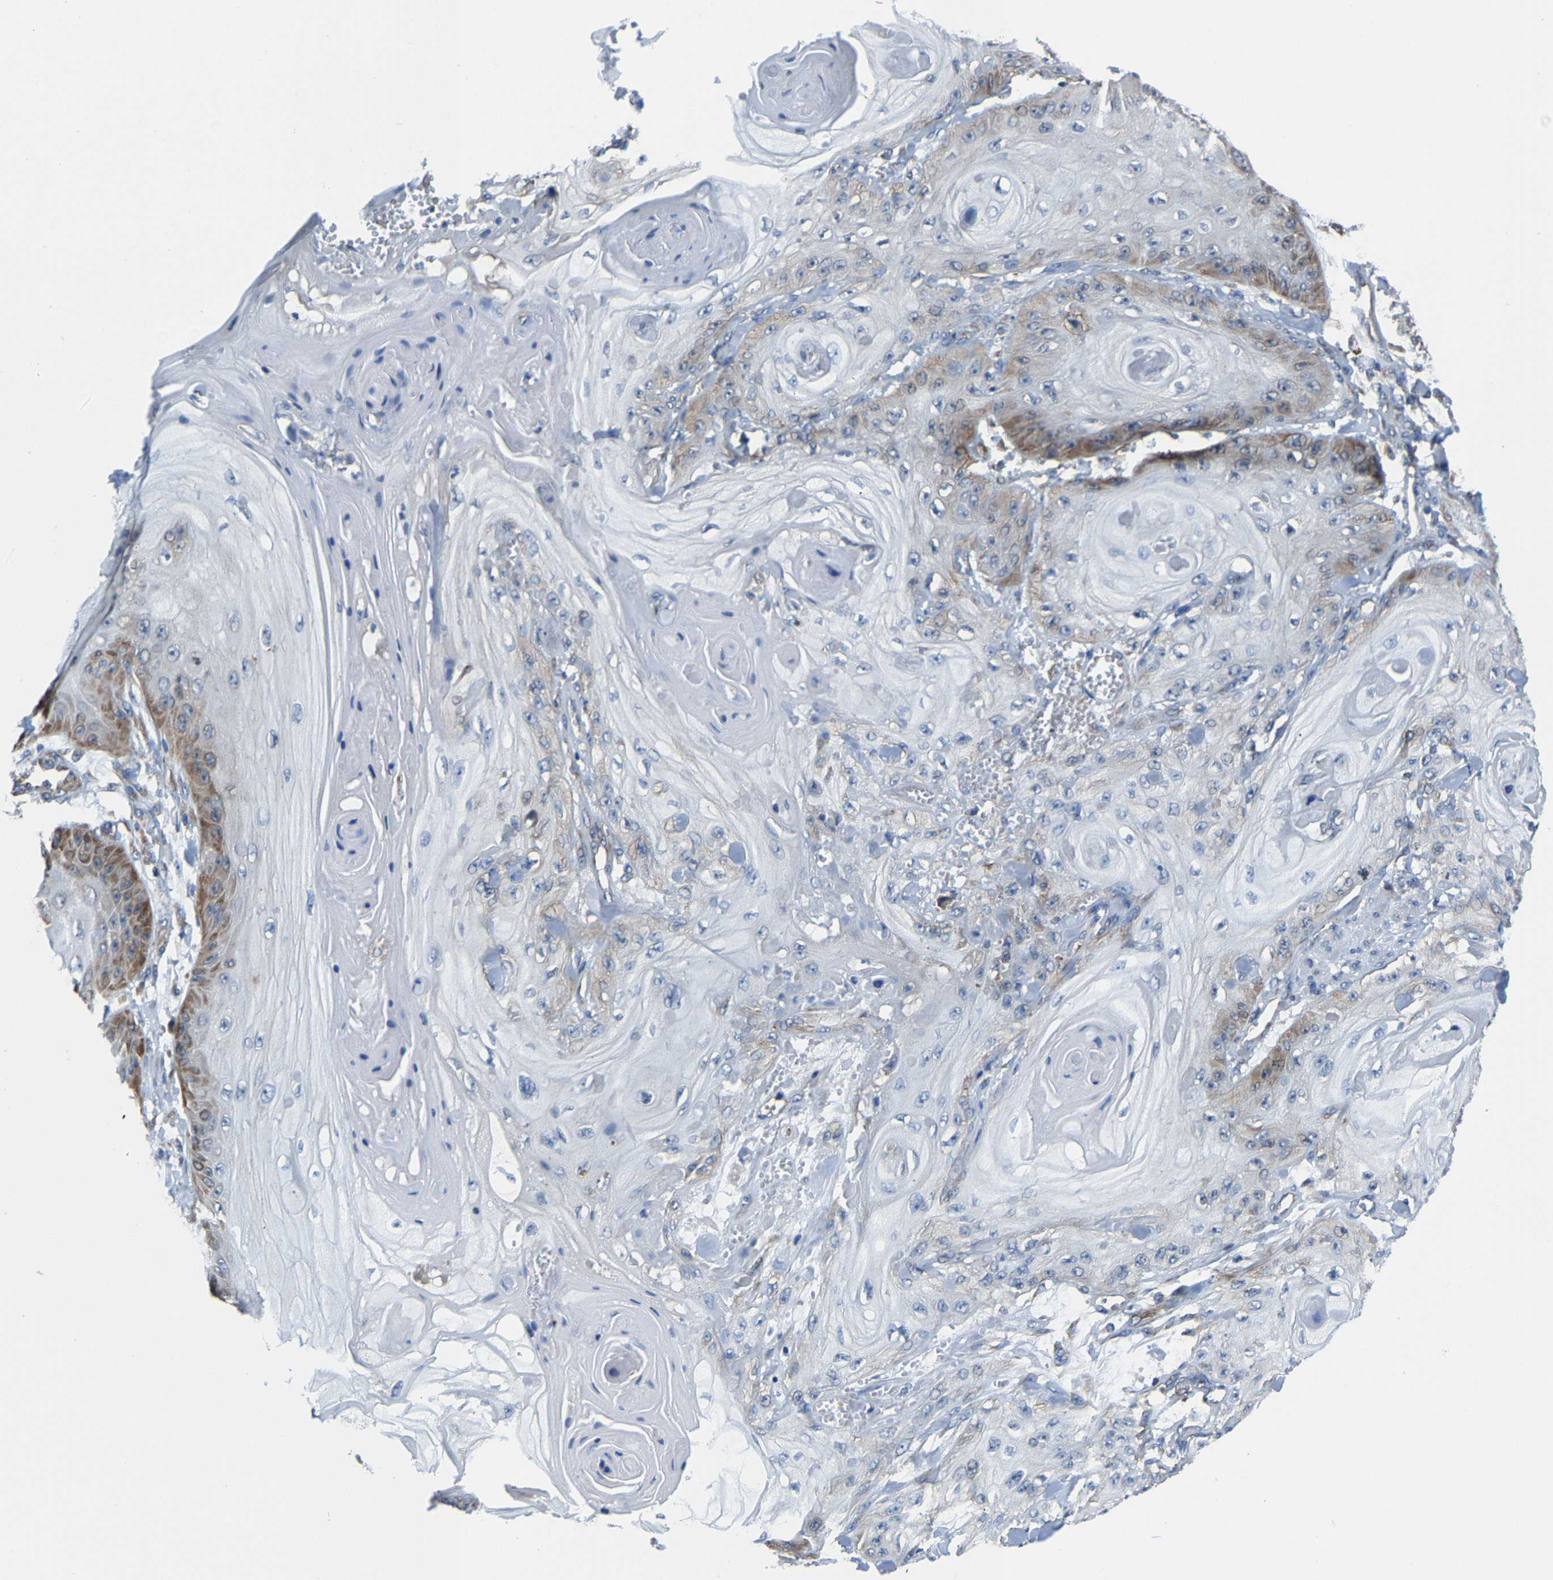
{"staining": {"intensity": "moderate", "quantity": "25%-75%", "location": "cytoplasmic/membranous"}, "tissue": "skin cancer", "cell_type": "Tumor cells", "image_type": "cancer", "snomed": [{"axis": "morphology", "description": "Squamous cell carcinoma, NOS"}, {"axis": "topography", "description": "Skin"}], "caption": "Protein staining demonstrates moderate cytoplasmic/membranous positivity in about 25%-75% of tumor cells in squamous cell carcinoma (skin).", "gene": "G3BP2", "patient": {"sex": "male", "age": 74}}